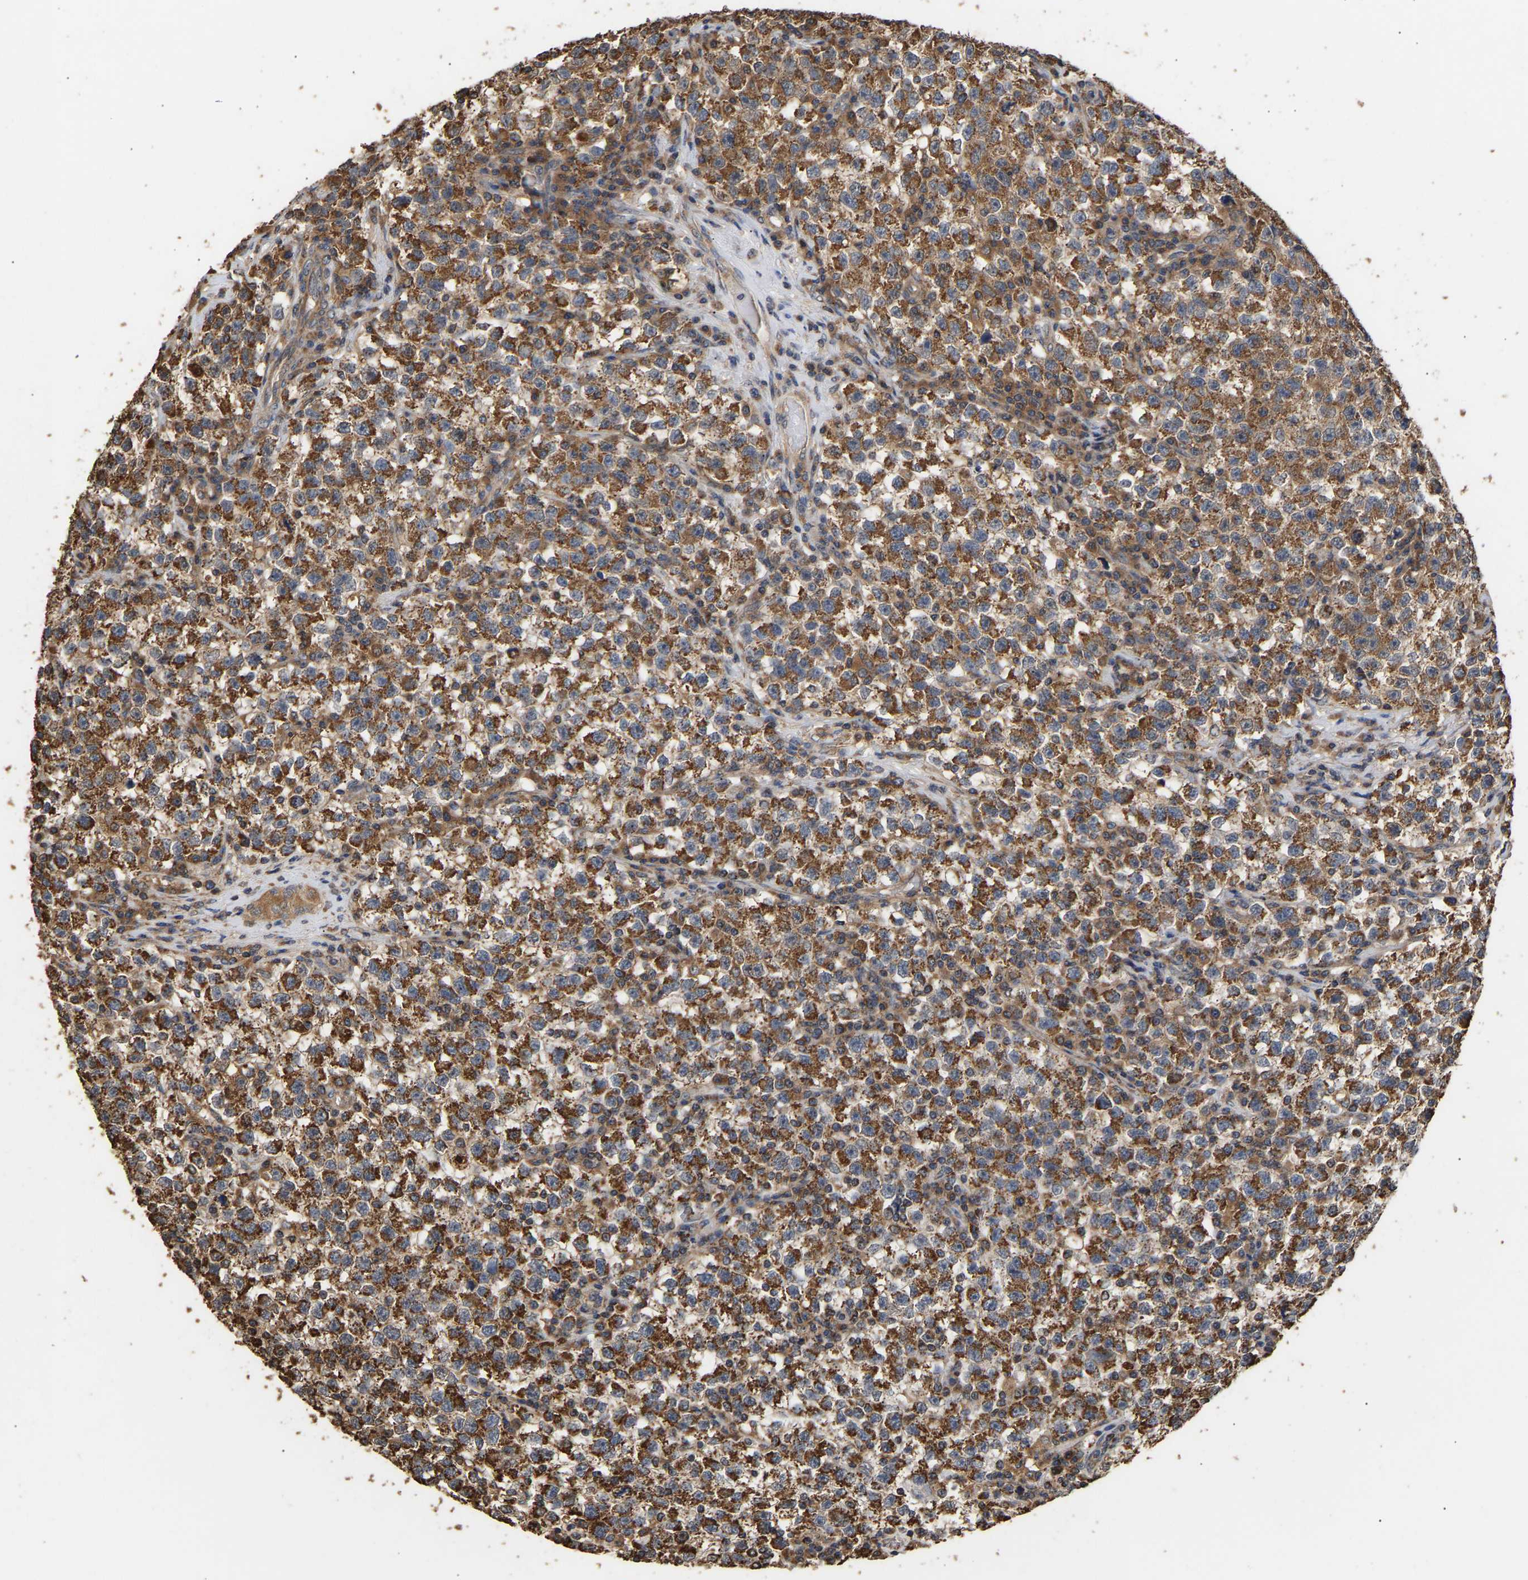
{"staining": {"intensity": "strong", "quantity": ">75%", "location": "cytoplasmic/membranous"}, "tissue": "testis cancer", "cell_type": "Tumor cells", "image_type": "cancer", "snomed": [{"axis": "morphology", "description": "Seminoma, NOS"}, {"axis": "topography", "description": "Testis"}], "caption": "IHC photomicrograph of neoplastic tissue: human testis seminoma stained using immunohistochemistry (IHC) displays high levels of strong protein expression localized specifically in the cytoplasmic/membranous of tumor cells, appearing as a cytoplasmic/membranous brown color.", "gene": "ZNF26", "patient": {"sex": "male", "age": 22}}